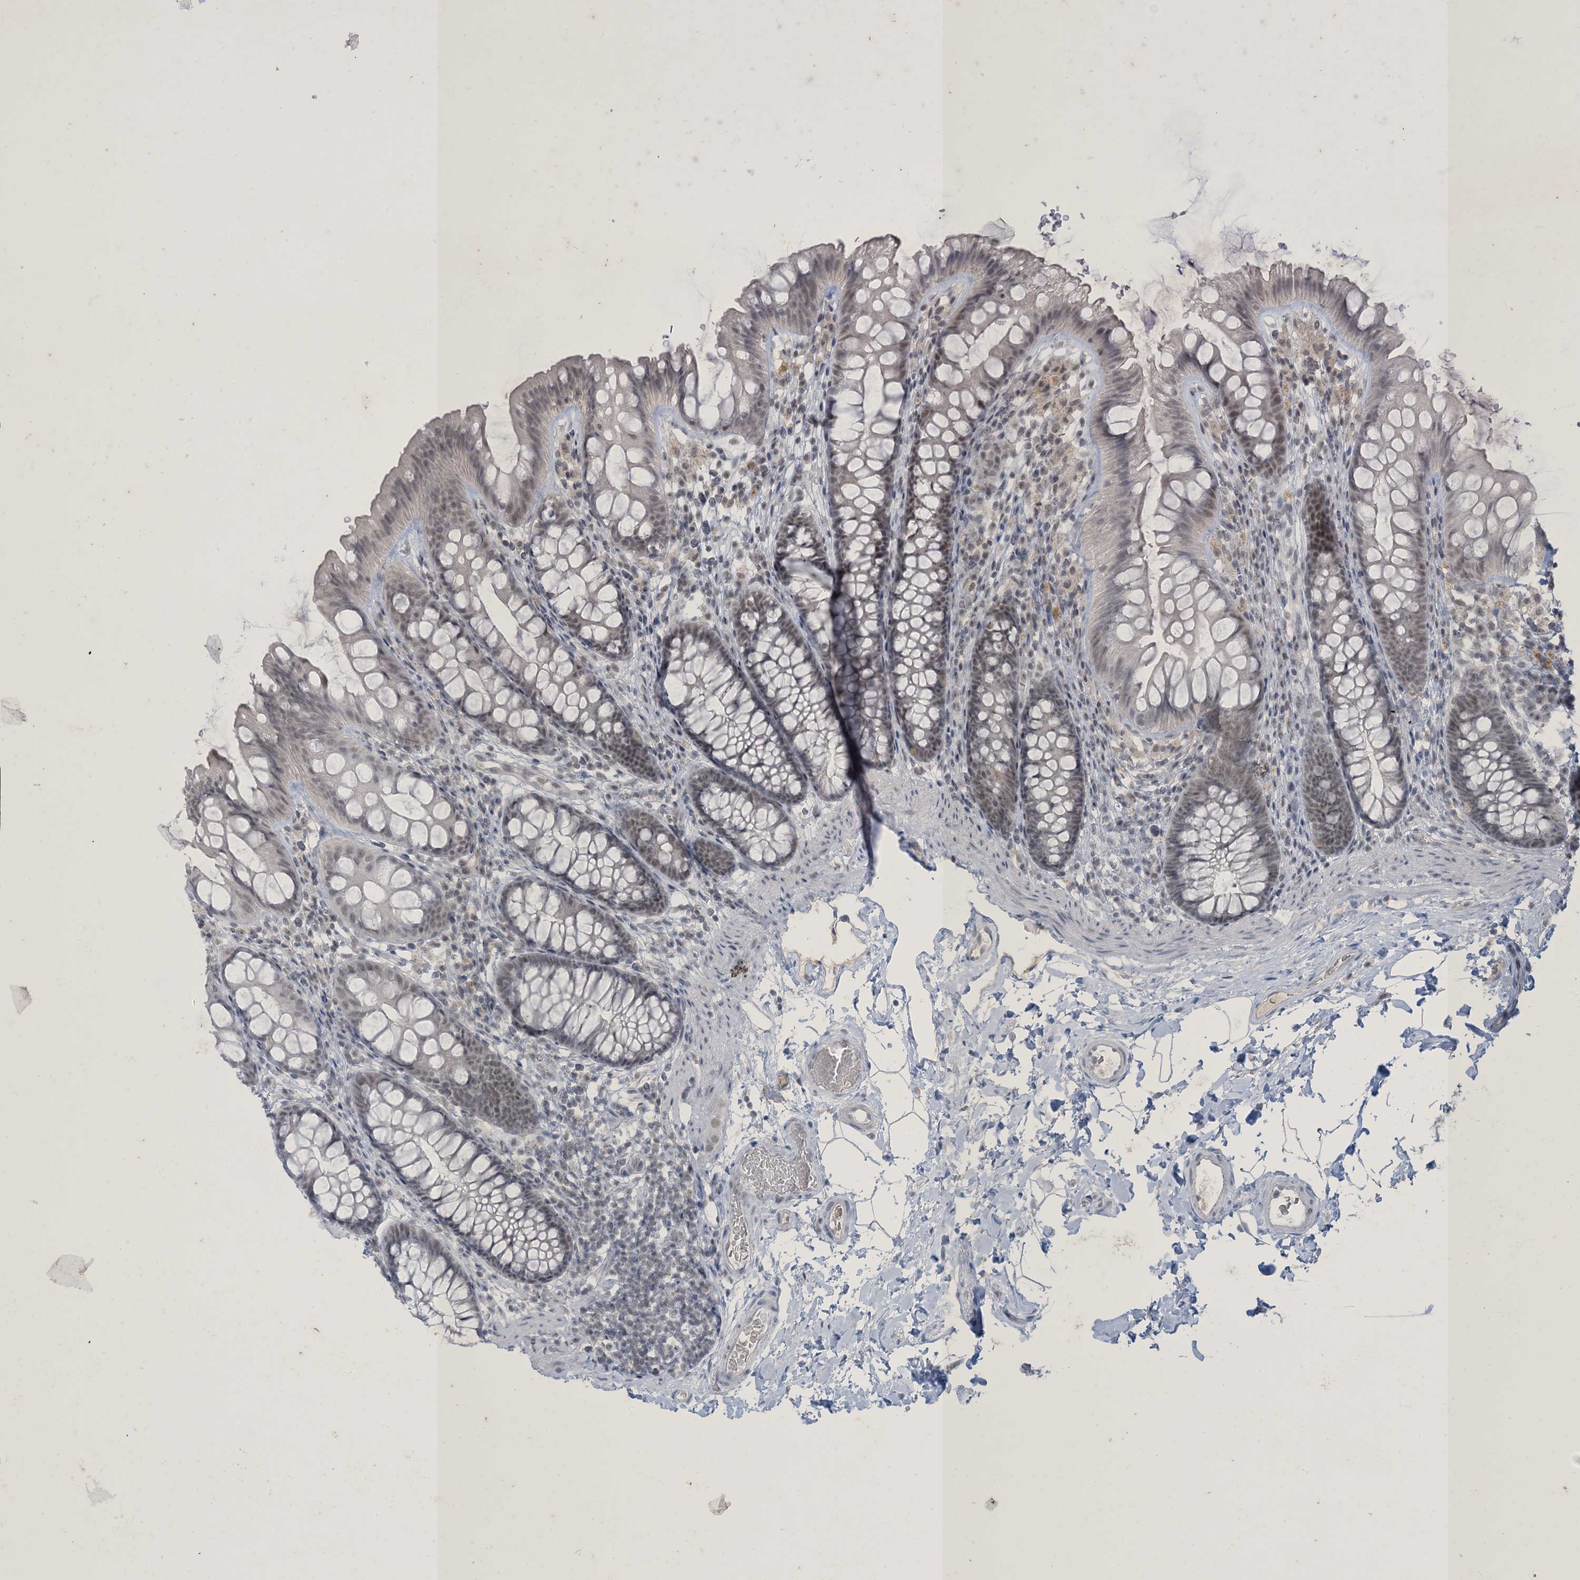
{"staining": {"intensity": "weak", "quantity": "25%-75%", "location": "cytoplasmic/membranous"}, "tissue": "colon", "cell_type": "Endothelial cells", "image_type": "normal", "snomed": [{"axis": "morphology", "description": "Normal tissue, NOS"}, {"axis": "topography", "description": "Colon"}], "caption": "Endothelial cells exhibit low levels of weak cytoplasmic/membranous expression in about 25%-75% of cells in unremarkable colon. (Stains: DAB (3,3'-diaminobenzidine) in brown, nuclei in blue, Microscopy: brightfield microscopy at high magnification).", "gene": "ZNF674", "patient": {"sex": "female", "age": 62}}